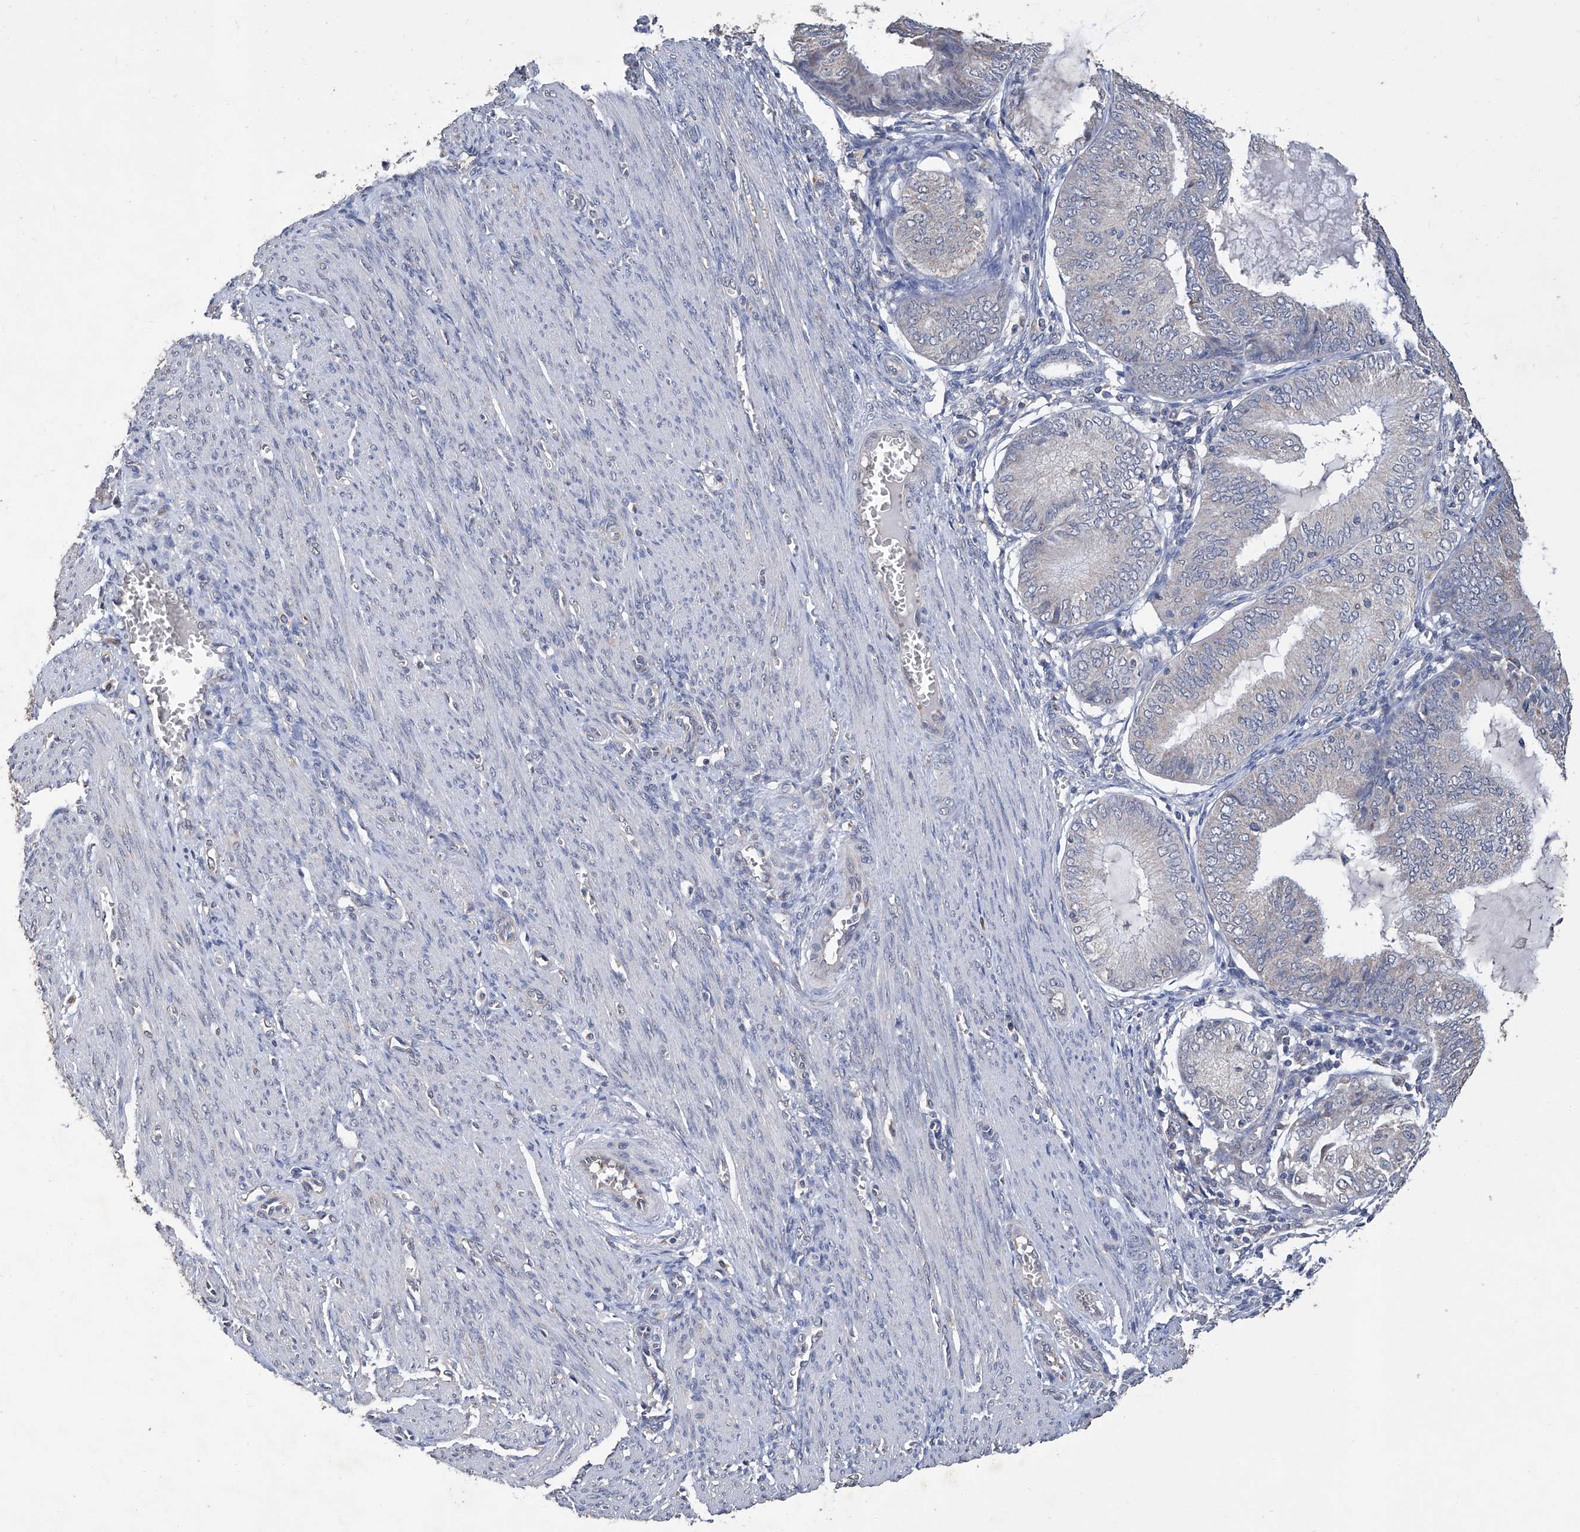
{"staining": {"intensity": "negative", "quantity": "none", "location": "none"}, "tissue": "endometrial cancer", "cell_type": "Tumor cells", "image_type": "cancer", "snomed": [{"axis": "morphology", "description": "Adenocarcinoma, NOS"}, {"axis": "topography", "description": "Endometrium"}], "caption": "This is an immunohistochemistry (IHC) image of endometrial cancer. There is no staining in tumor cells.", "gene": "GPT", "patient": {"sex": "female", "age": 81}}